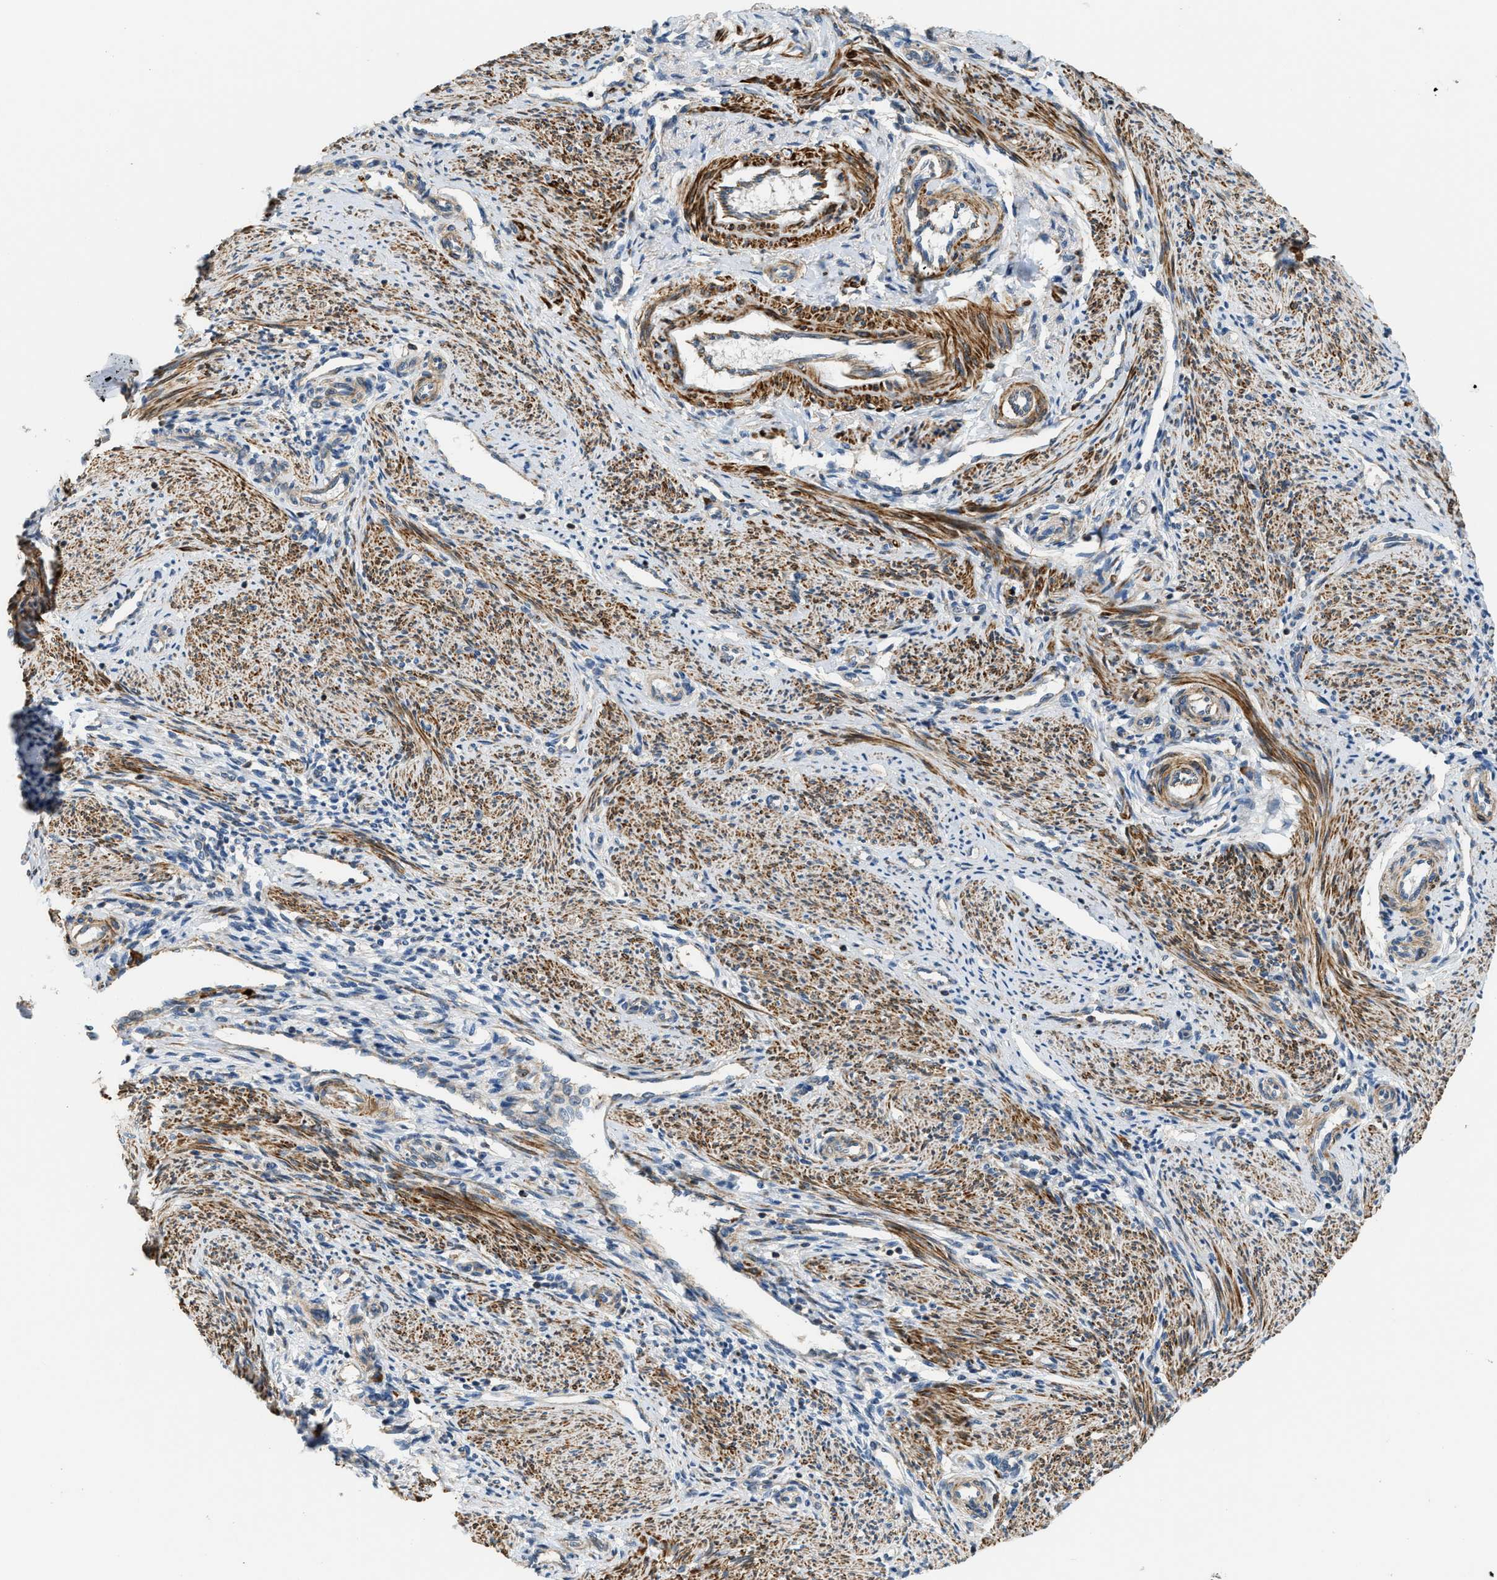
{"staining": {"intensity": "negative", "quantity": "none", "location": "none"}, "tissue": "endometrium", "cell_type": "Cells in endometrial stroma", "image_type": "normal", "snomed": [{"axis": "morphology", "description": "Normal tissue, NOS"}, {"axis": "topography", "description": "Endometrium"}], "caption": "Immunohistochemistry (IHC) image of benign endometrium stained for a protein (brown), which reveals no expression in cells in endometrial stroma.", "gene": "BTN3A2", "patient": {"sex": "female", "age": 42}}